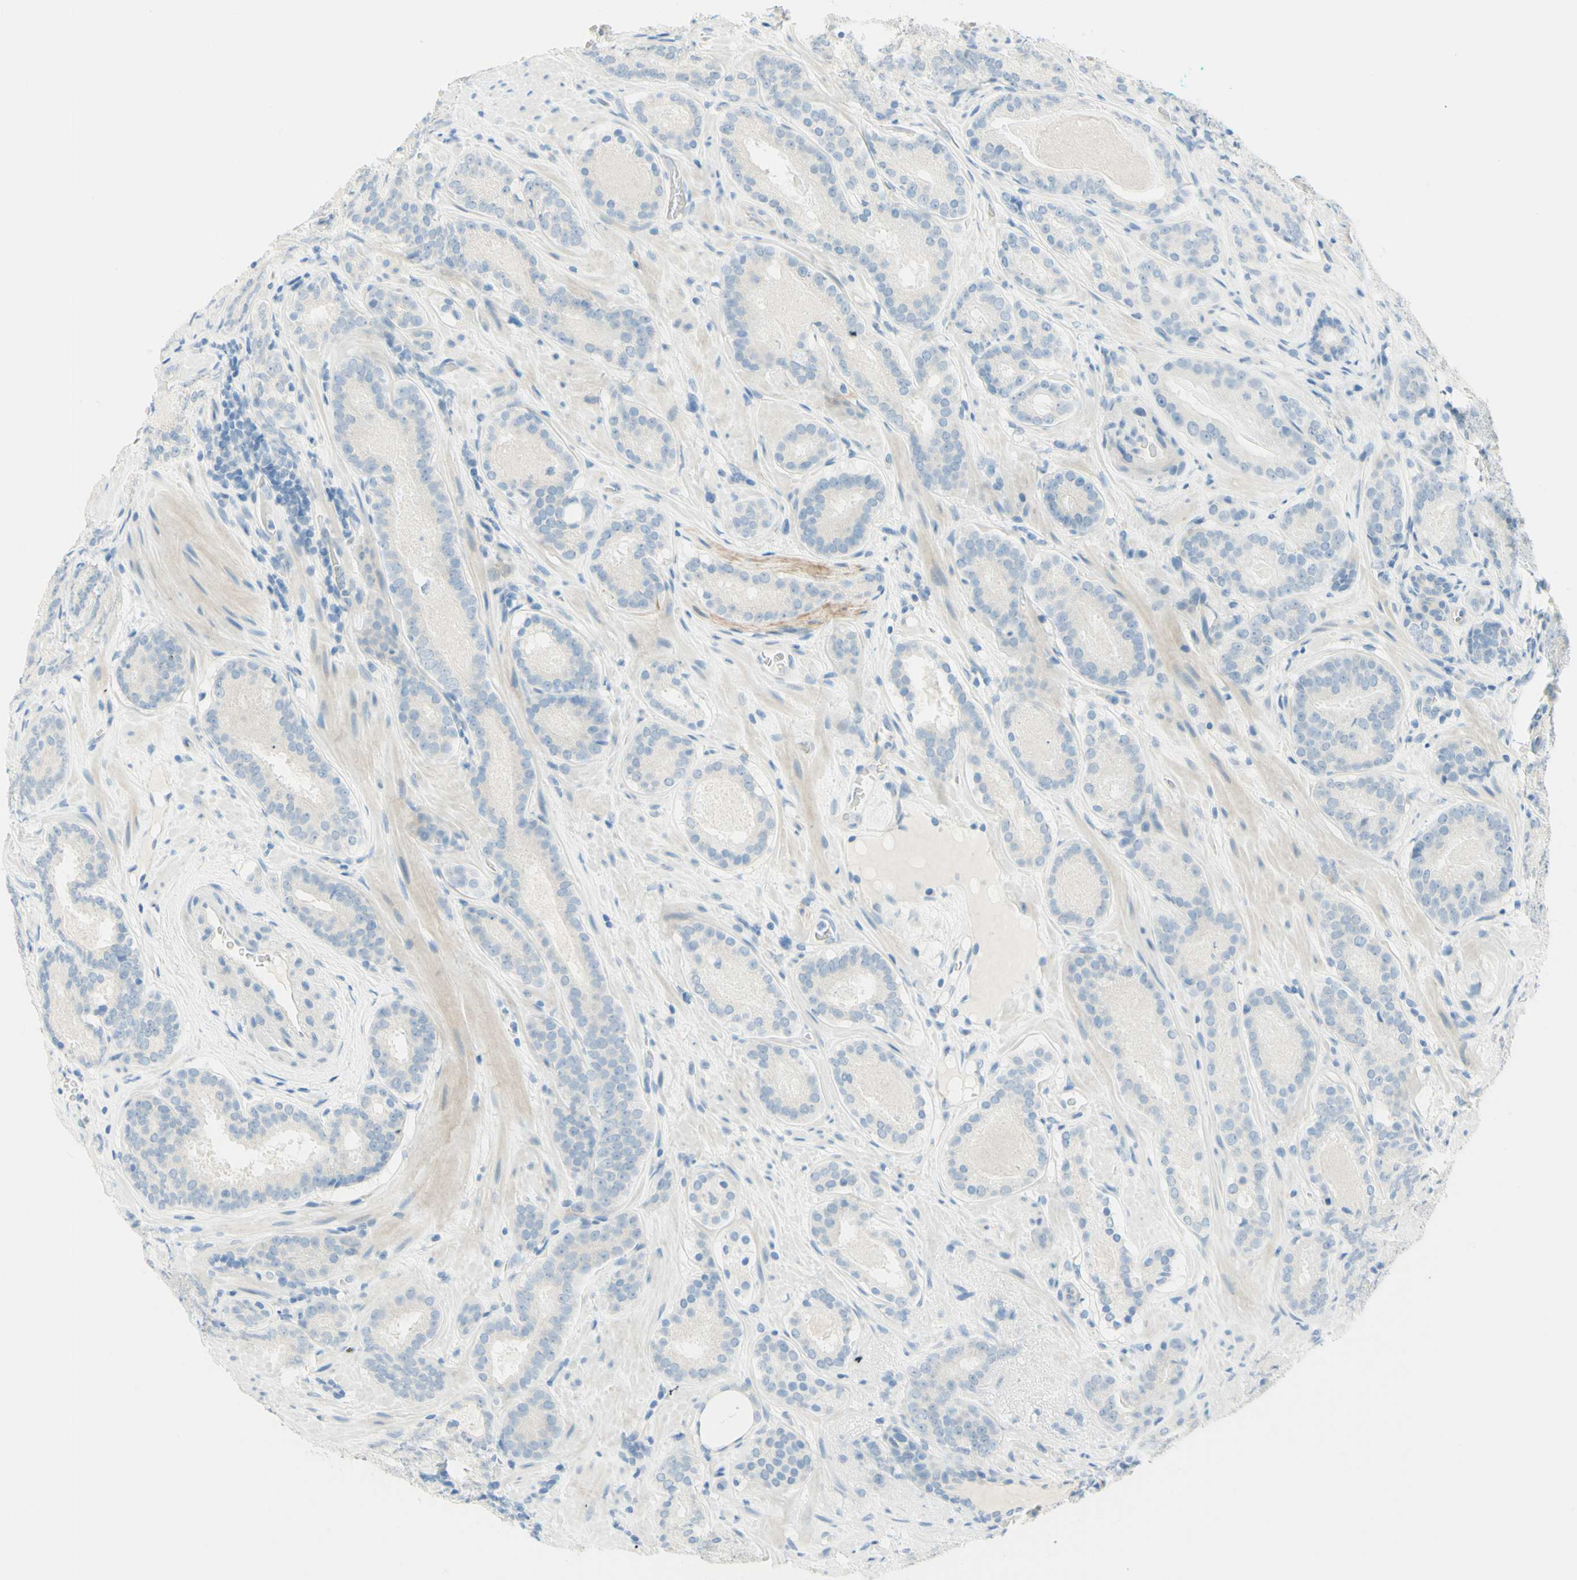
{"staining": {"intensity": "negative", "quantity": "none", "location": "none"}, "tissue": "prostate cancer", "cell_type": "Tumor cells", "image_type": "cancer", "snomed": [{"axis": "morphology", "description": "Adenocarcinoma, Low grade"}, {"axis": "topography", "description": "Prostate"}], "caption": "The histopathology image exhibits no staining of tumor cells in prostate cancer.", "gene": "TMEM132D", "patient": {"sex": "male", "age": 69}}